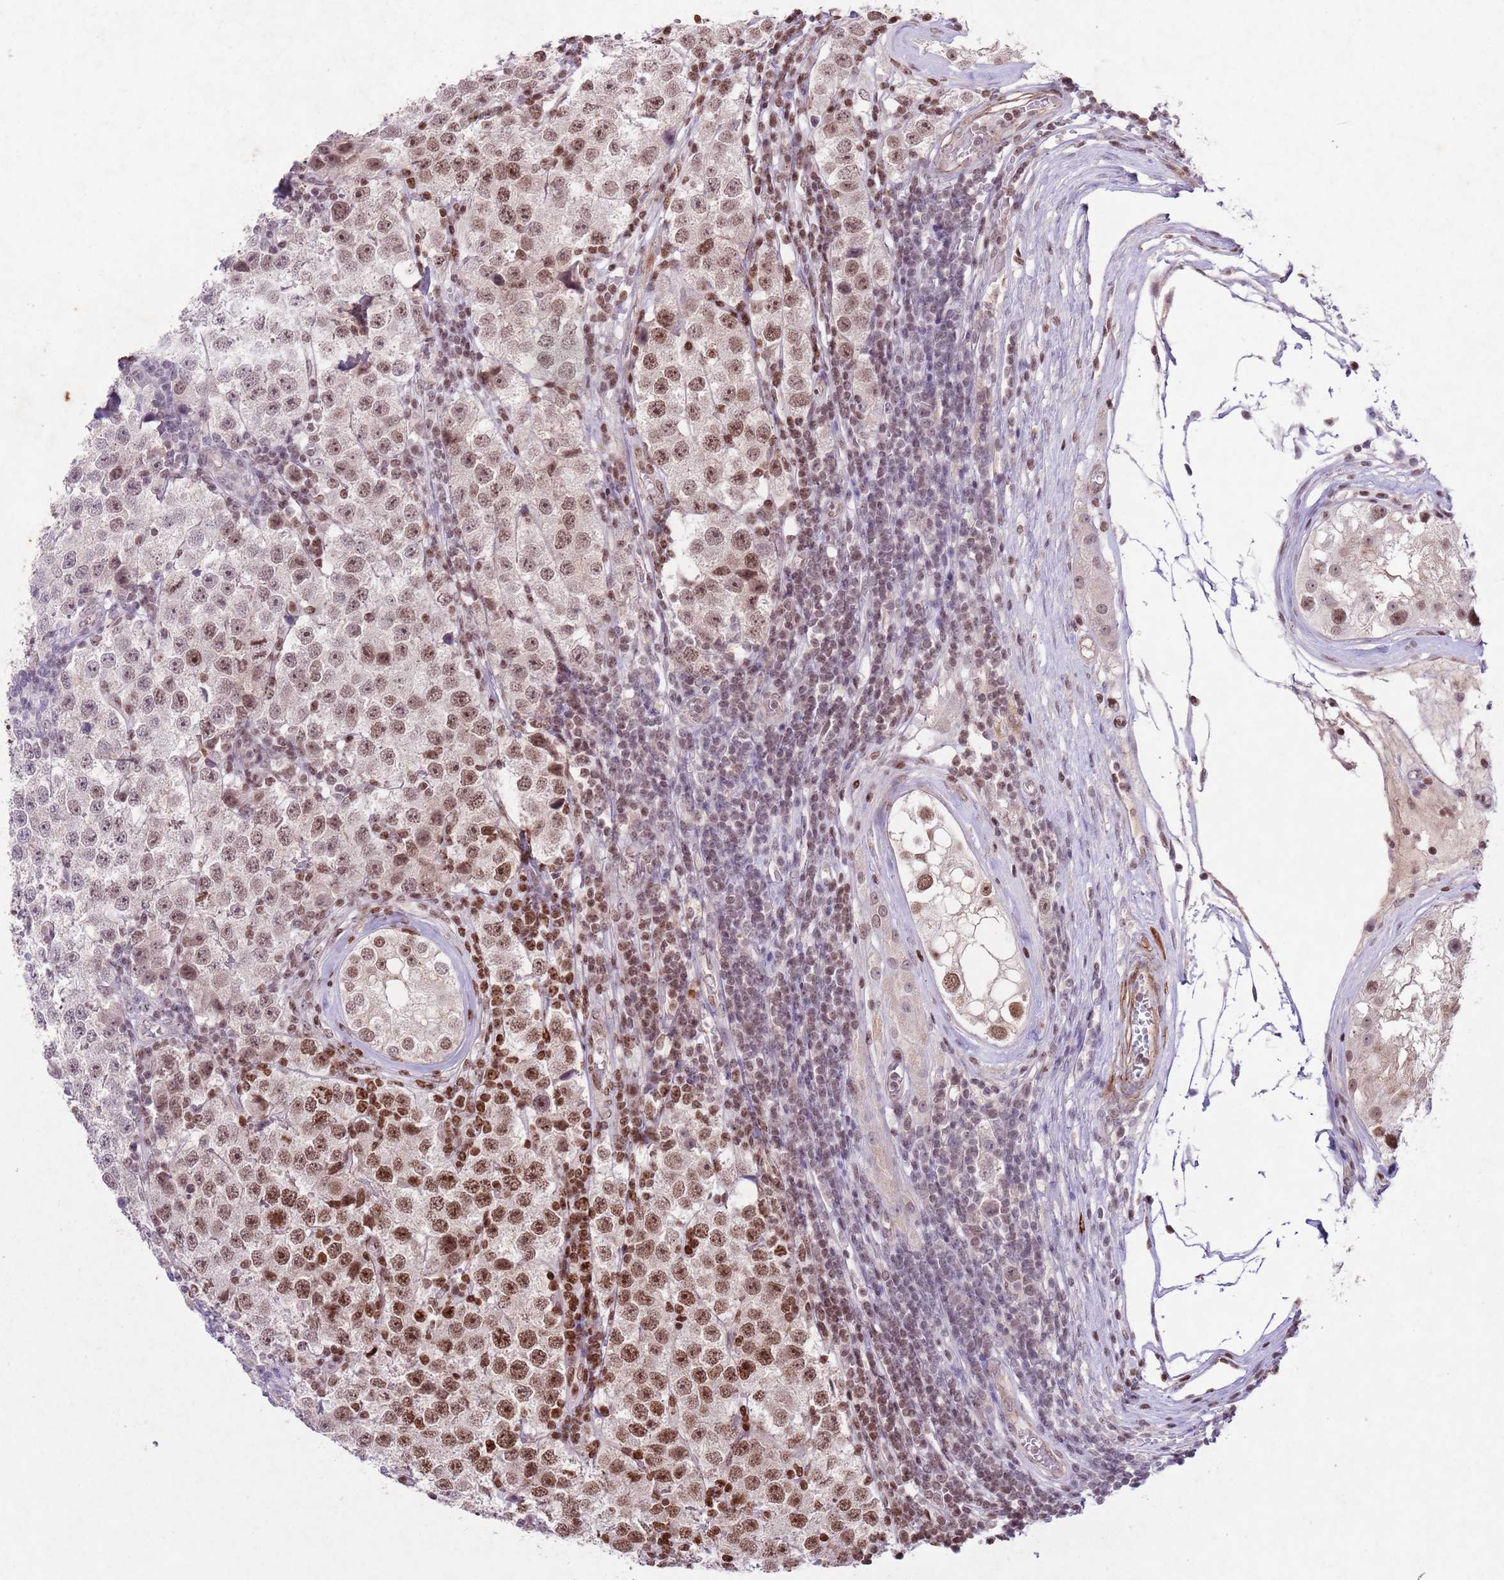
{"staining": {"intensity": "moderate", "quantity": ">75%", "location": "nuclear"}, "tissue": "testis cancer", "cell_type": "Tumor cells", "image_type": "cancer", "snomed": [{"axis": "morphology", "description": "Seminoma, NOS"}, {"axis": "topography", "description": "Testis"}], "caption": "This photomicrograph reveals IHC staining of seminoma (testis), with medium moderate nuclear positivity in approximately >75% of tumor cells.", "gene": "CCNI", "patient": {"sex": "male", "age": 34}}